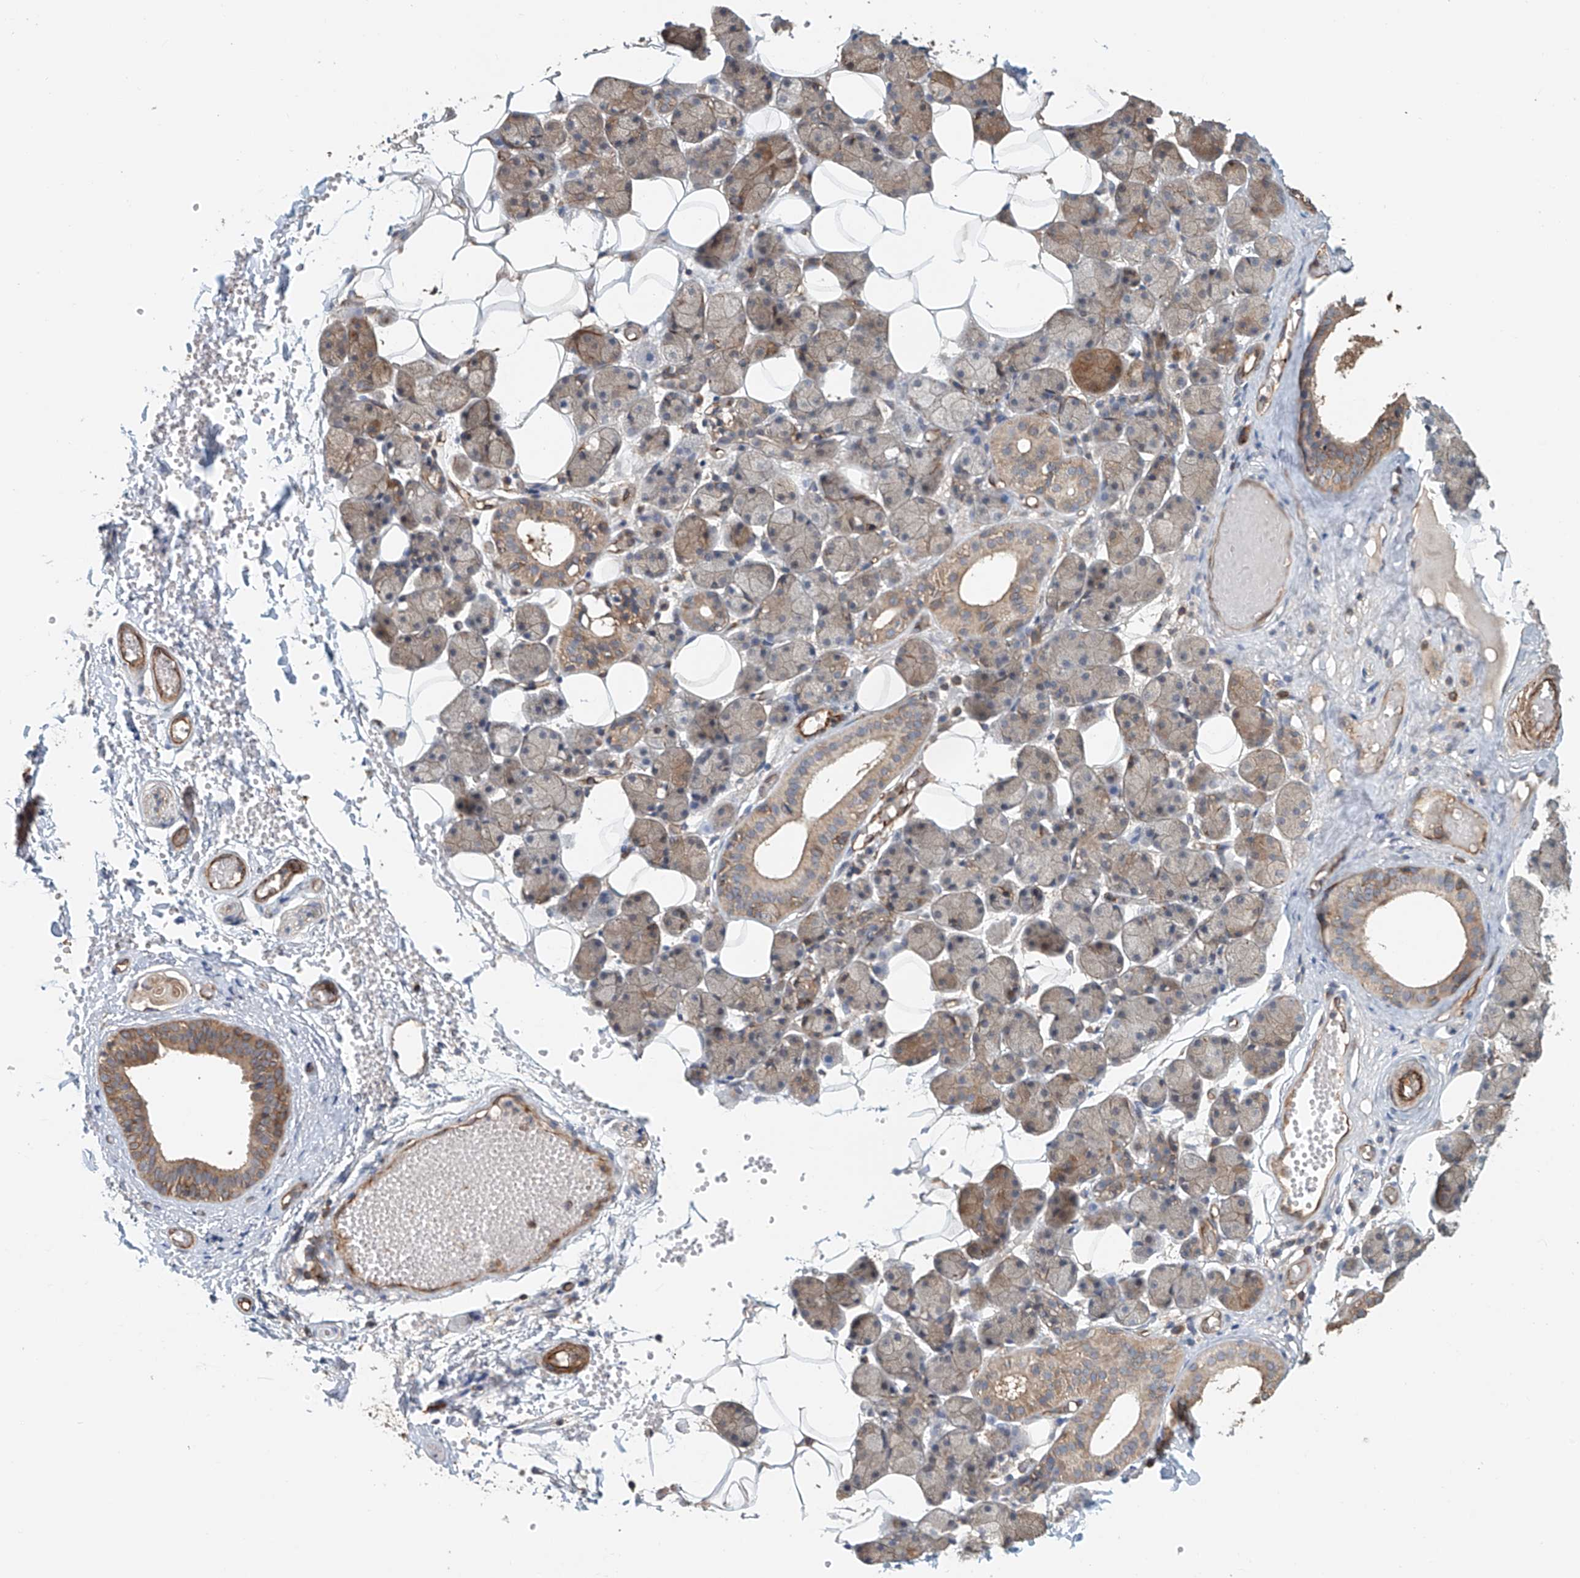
{"staining": {"intensity": "moderate", "quantity": "25%-75%", "location": "cytoplasmic/membranous"}, "tissue": "salivary gland", "cell_type": "Glandular cells", "image_type": "normal", "snomed": [{"axis": "morphology", "description": "Normal tissue, NOS"}, {"axis": "topography", "description": "Salivary gland"}], "caption": "High-magnification brightfield microscopy of benign salivary gland stained with DAB (3,3'-diaminobenzidine) (brown) and counterstained with hematoxylin (blue). glandular cells exhibit moderate cytoplasmic/membranous expression is appreciated in approximately25%-75% of cells. (Brightfield microscopy of DAB IHC at high magnification).", "gene": "FRYL", "patient": {"sex": "female", "age": 33}}